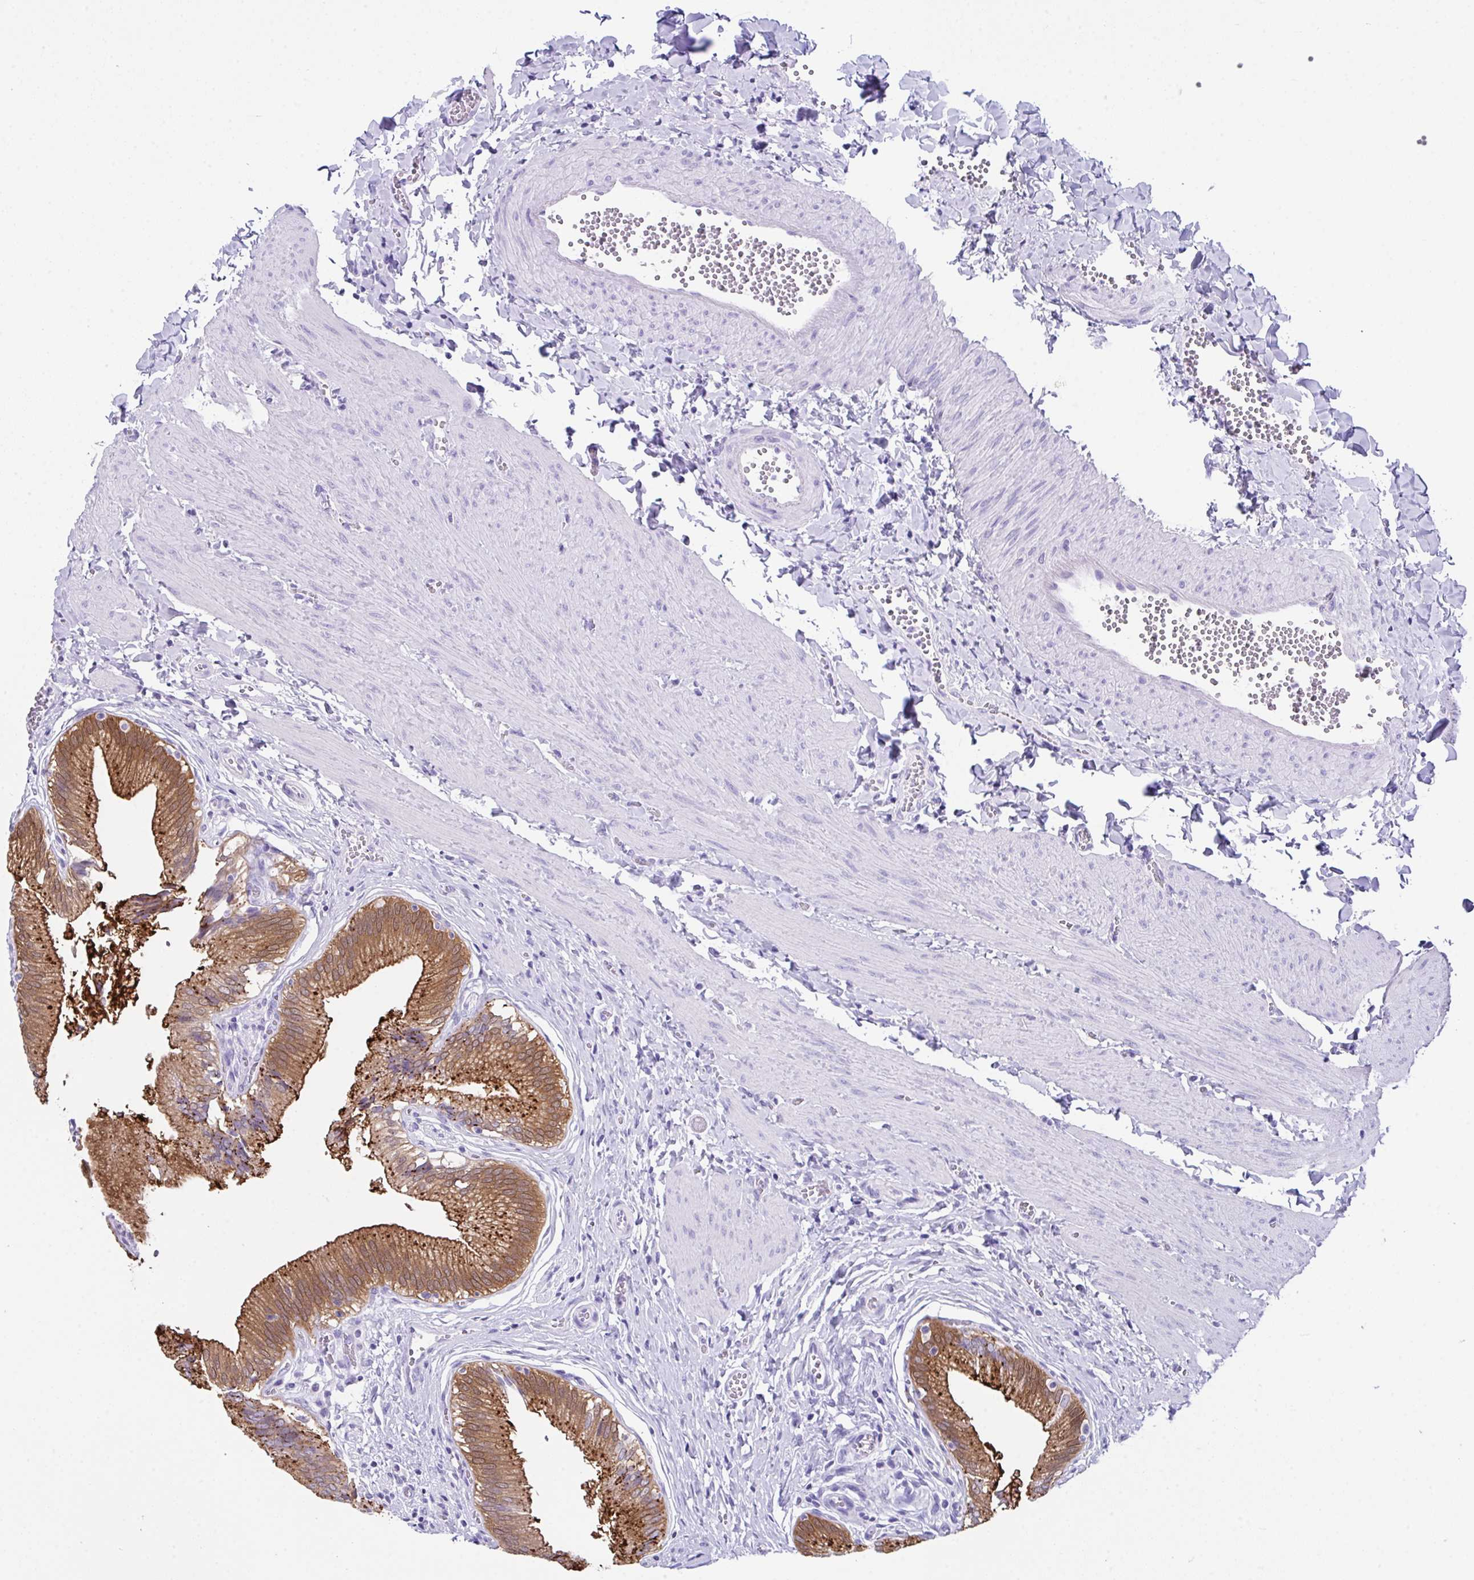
{"staining": {"intensity": "strong", "quantity": ">75%", "location": "cytoplasmic/membranous"}, "tissue": "gallbladder", "cell_type": "Glandular cells", "image_type": "normal", "snomed": [{"axis": "morphology", "description": "Normal tissue, NOS"}, {"axis": "topography", "description": "Gallbladder"}], "caption": "DAB (3,3'-diaminobenzidine) immunohistochemical staining of normal human gallbladder exhibits strong cytoplasmic/membranous protein staining in about >75% of glandular cells. (Brightfield microscopy of DAB IHC at high magnification).", "gene": "LGALS4", "patient": {"sex": "male", "age": 17}}